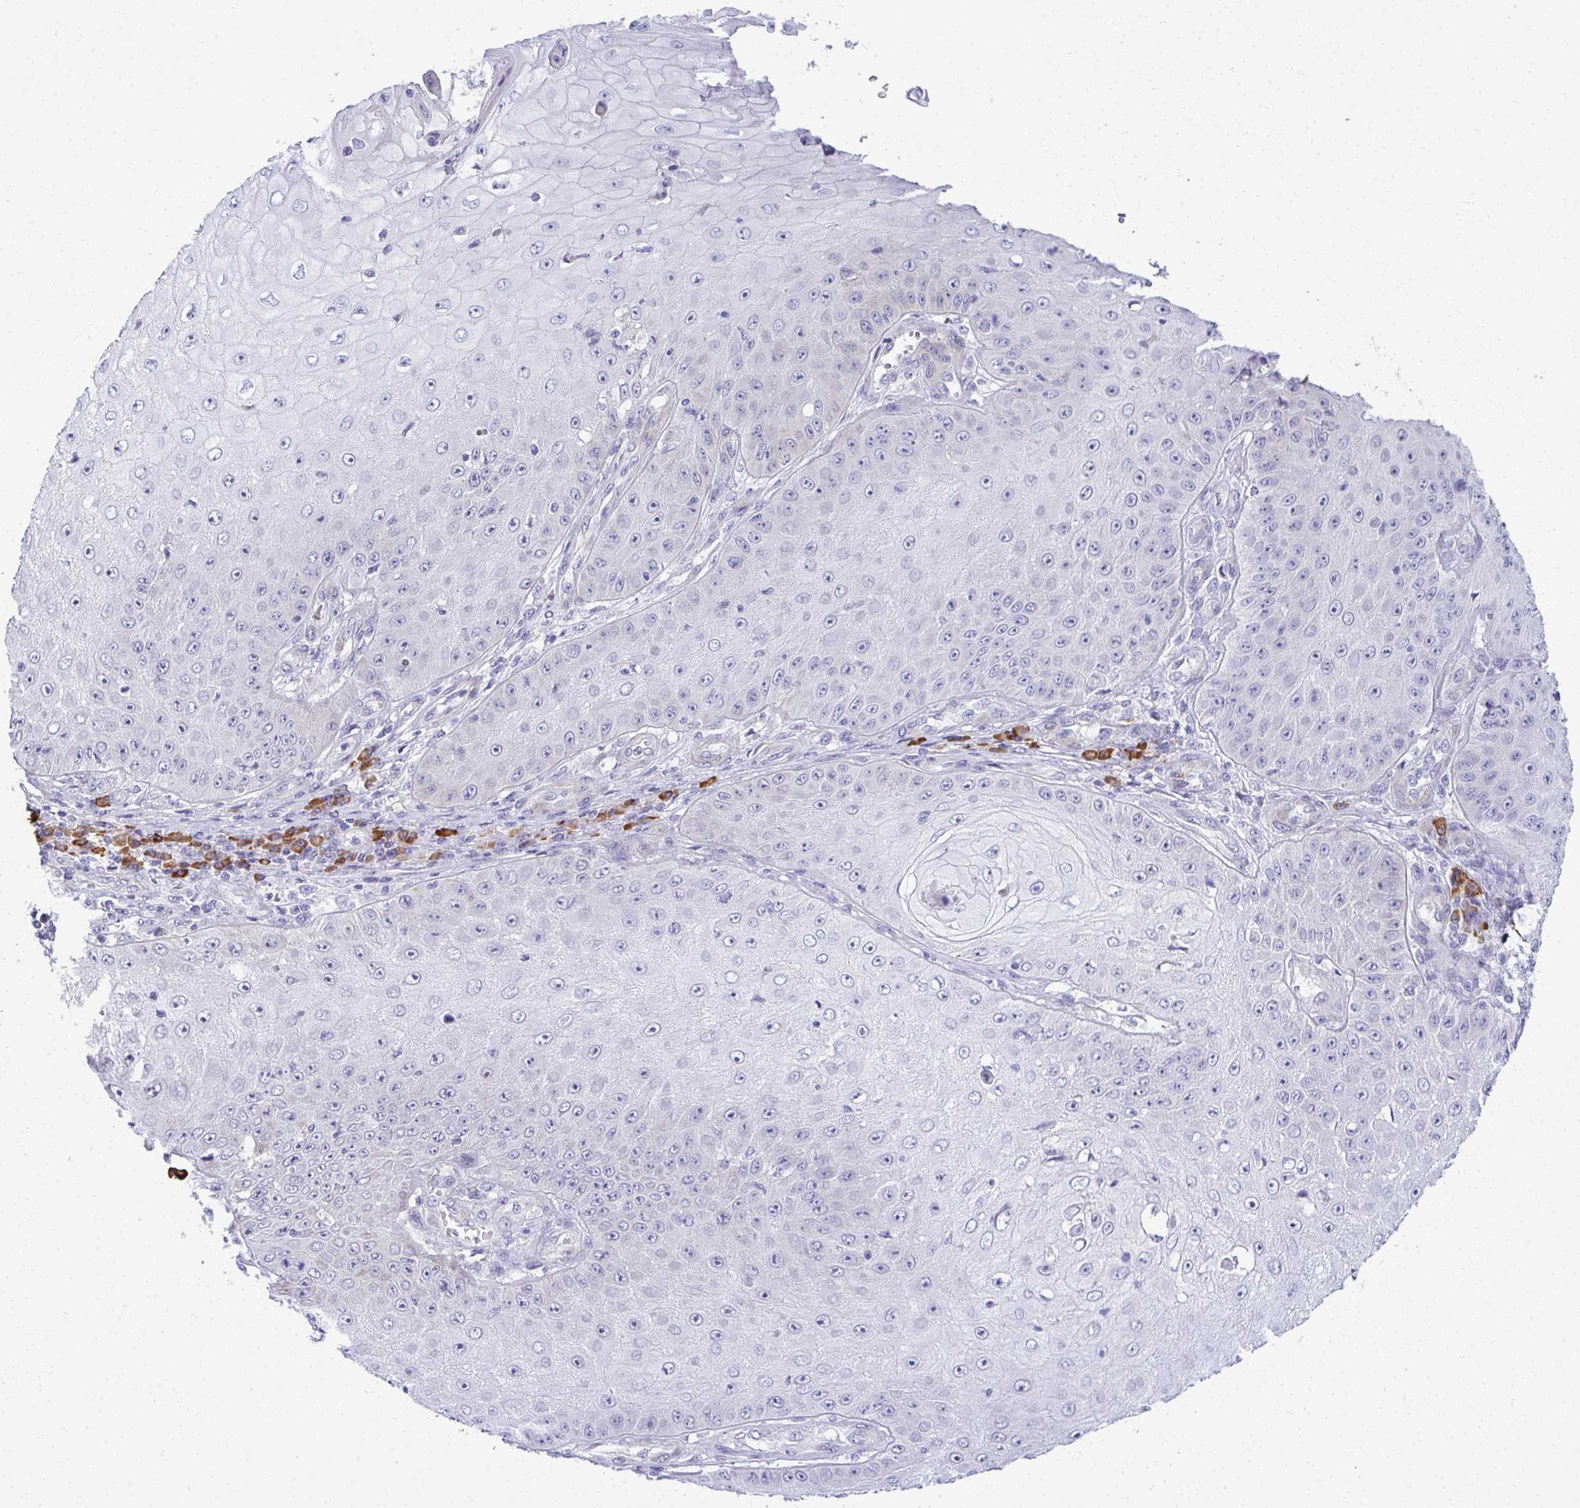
{"staining": {"intensity": "negative", "quantity": "none", "location": "none"}, "tissue": "skin cancer", "cell_type": "Tumor cells", "image_type": "cancer", "snomed": [{"axis": "morphology", "description": "Squamous cell carcinoma, NOS"}, {"axis": "topography", "description": "Skin"}], "caption": "The micrograph displays no staining of tumor cells in skin cancer (squamous cell carcinoma).", "gene": "PUS7L", "patient": {"sex": "male", "age": 70}}